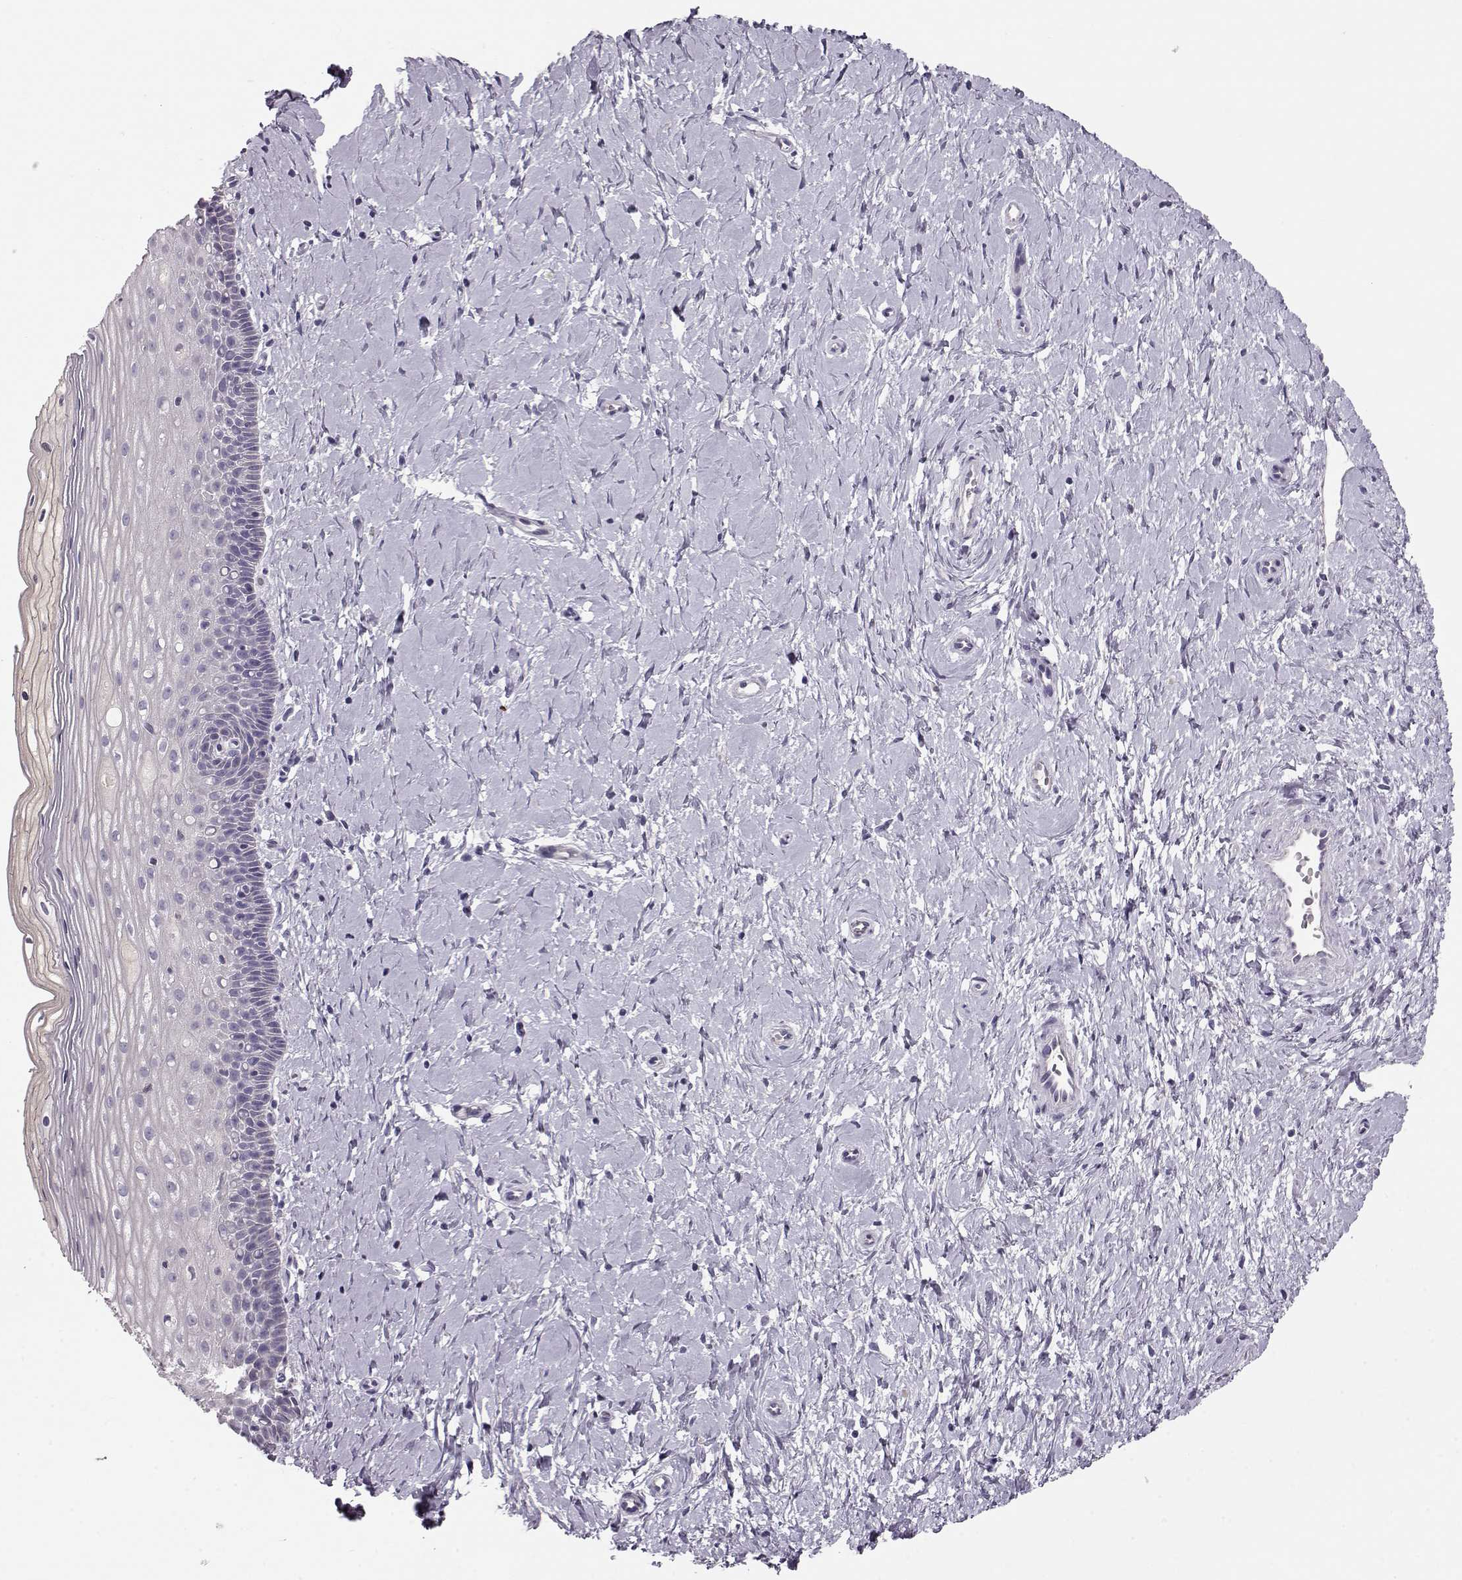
{"staining": {"intensity": "negative", "quantity": "none", "location": "none"}, "tissue": "cervix", "cell_type": "Glandular cells", "image_type": "normal", "snomed": [{"axis": "morphology", "description": "Normal tissue, NOS"}, {"axis": "topography", "description": "Cervix"}], "caption": "This is an immunohistochemistry (IHC) photomicrograph of unremarkable human cervix. There is no expression in glandular cells.", "gene": "GPR26", "patient": {"sex": "female", "age": 37}}